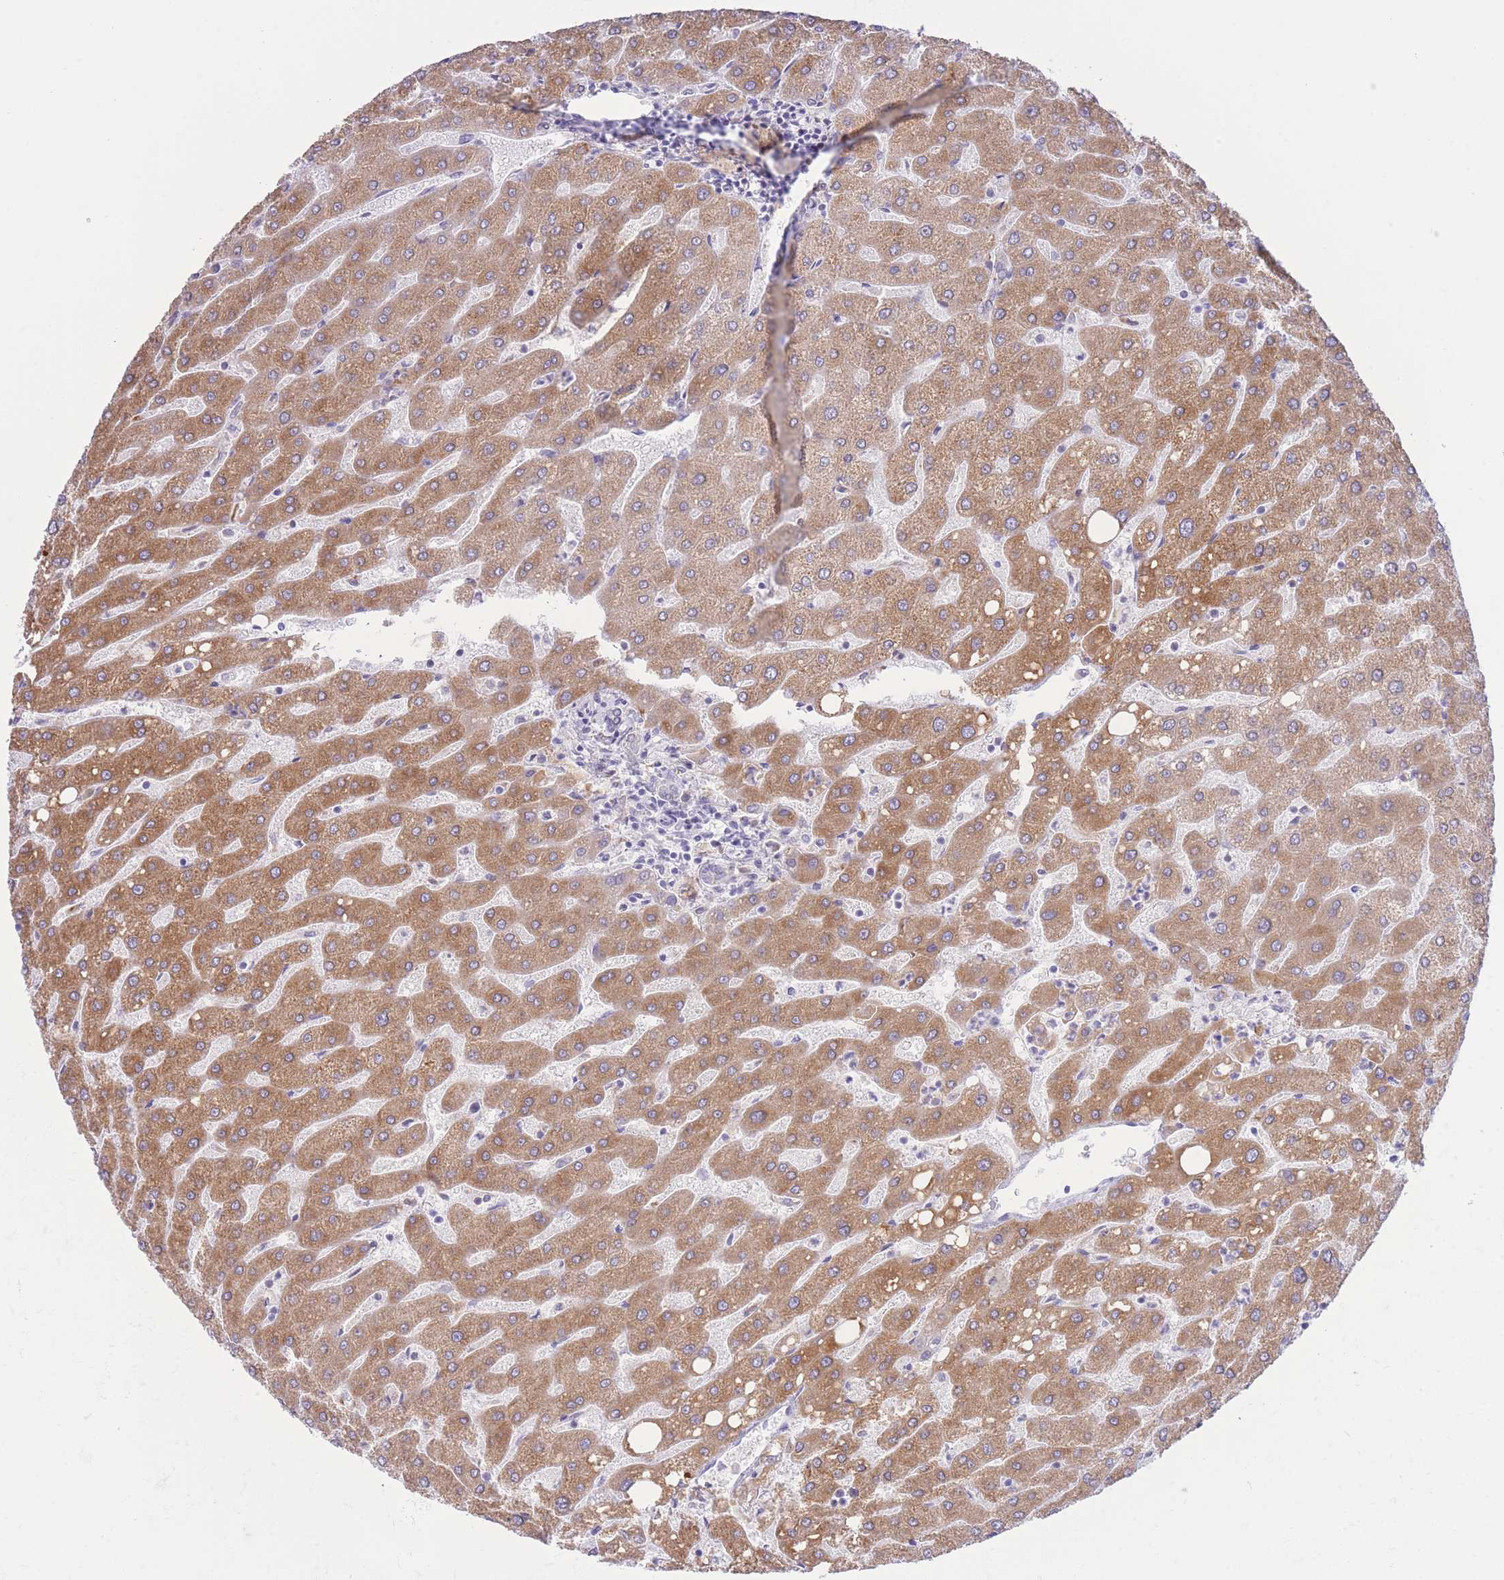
{"staining": {"intensity": "negative", "quantity": "none", "location": "none"}, "tissue": "liver", "cell_type": "Cholangiocytes", "image_type": "normal", "snomed": [{"axis": "morphology", "description": "Normal tissue, NOS"}, {"axis": "topography", "description": "Liver"}], "caption": "IHC photomicrograph of unremarkable liver: liver stained with DAB (3,3'-diaminobenzidine) demonstrates no significant protein staining in cholangiocytes. (Brightfield microscopy of DAB (3,3'-diaminobenzidine) IHC at high magnification).", "gene": "MYDGF", "patient": {"sex": "male", "age": 67}}